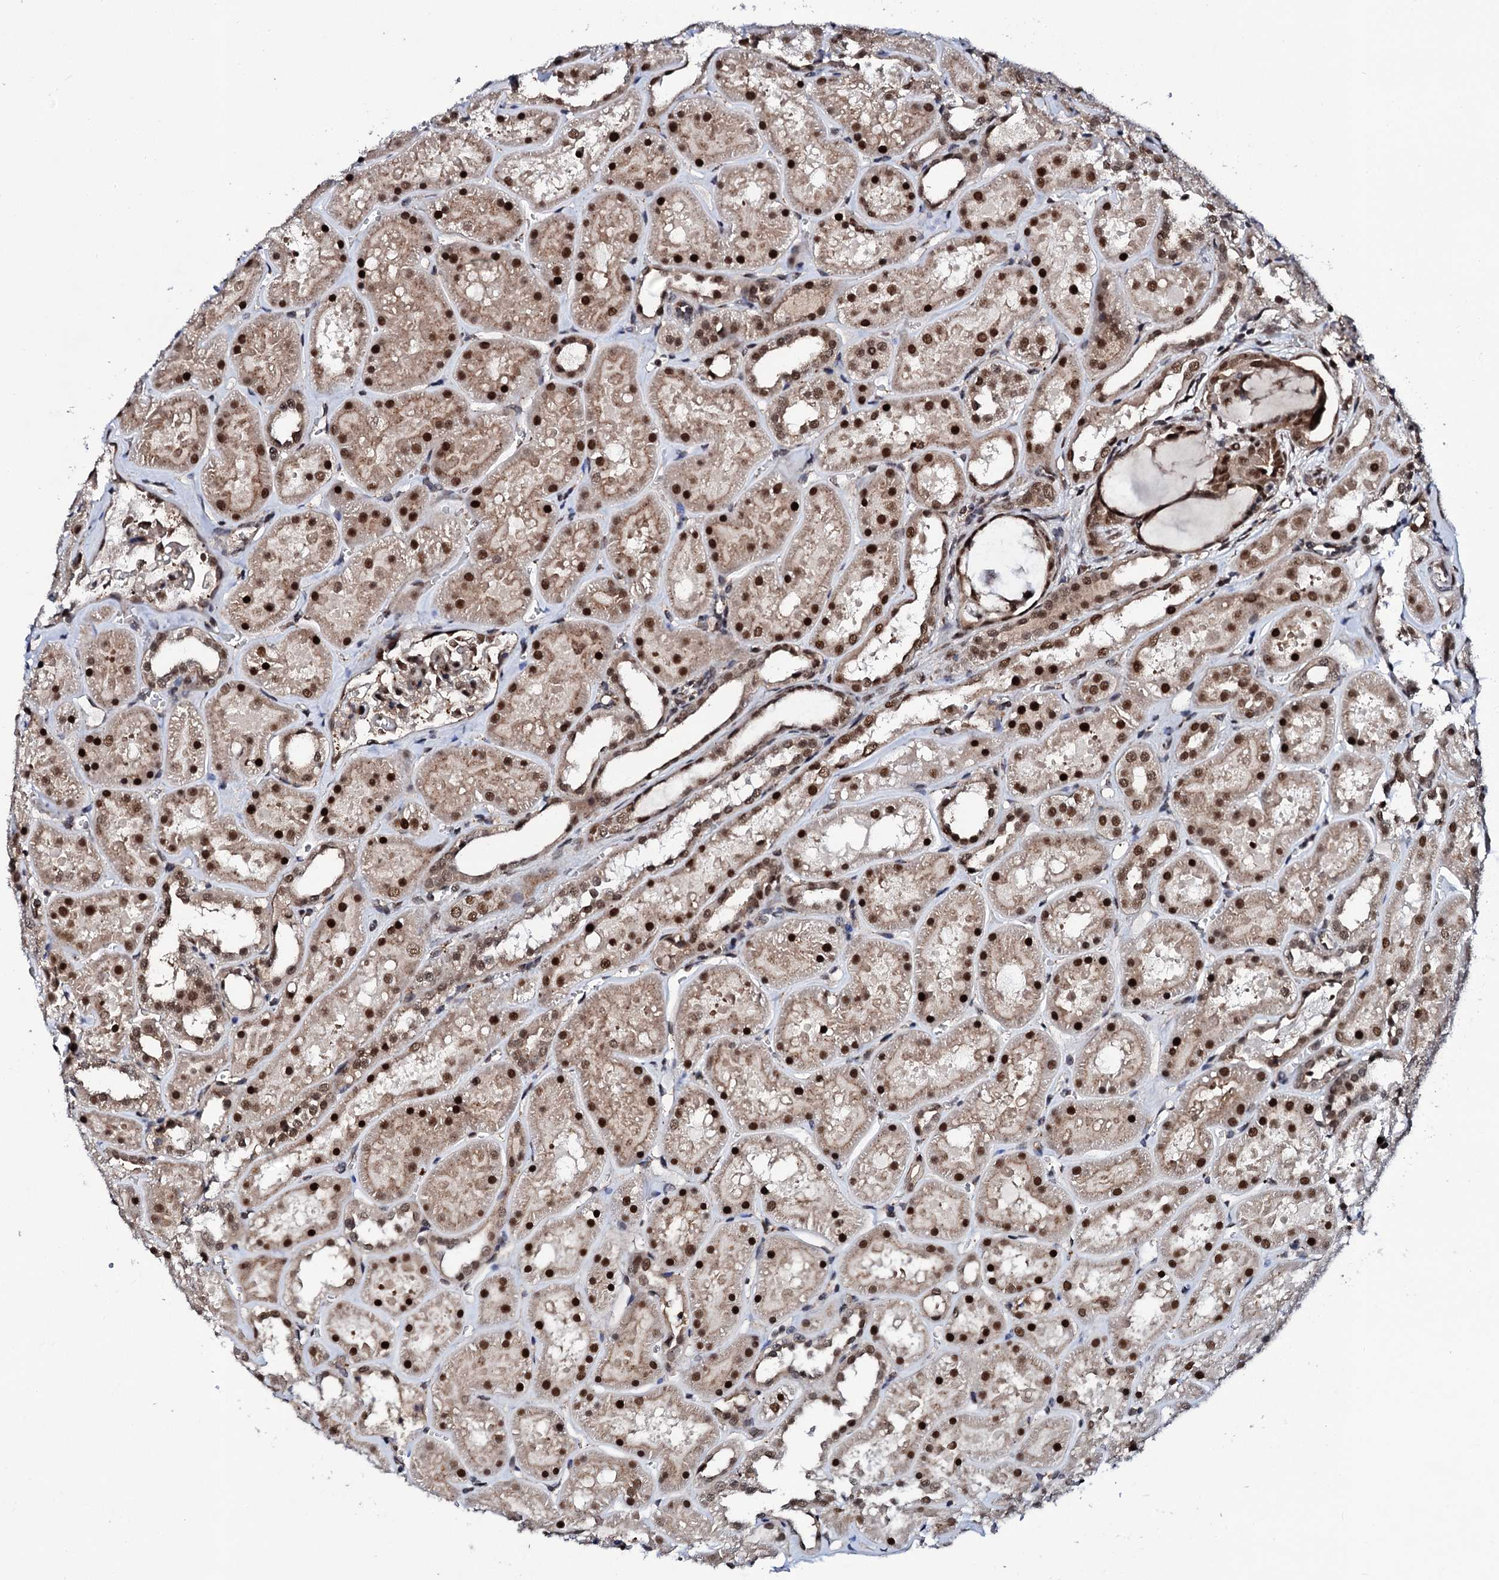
{"staining": {"intensity": "moderate", "quantity": ">75%", "location": "nuclear"}, "tissue": "kidney", "cell_type": "Cells in glomeruli", "image_type": "normal", "snomed": [{"axis": "morphology", "description": "Normal tissue, NOS"}, {"axis": "topography", "description": "Kidney"}], "caption": "This is a micrograph of immunohistochemistry (IHC) staining of benign kidney, which shows moderate expression in the nuclear of cells in glomeruli.", "gene": "CSTF3", "patient": {"sex": "female", "age": 41}}